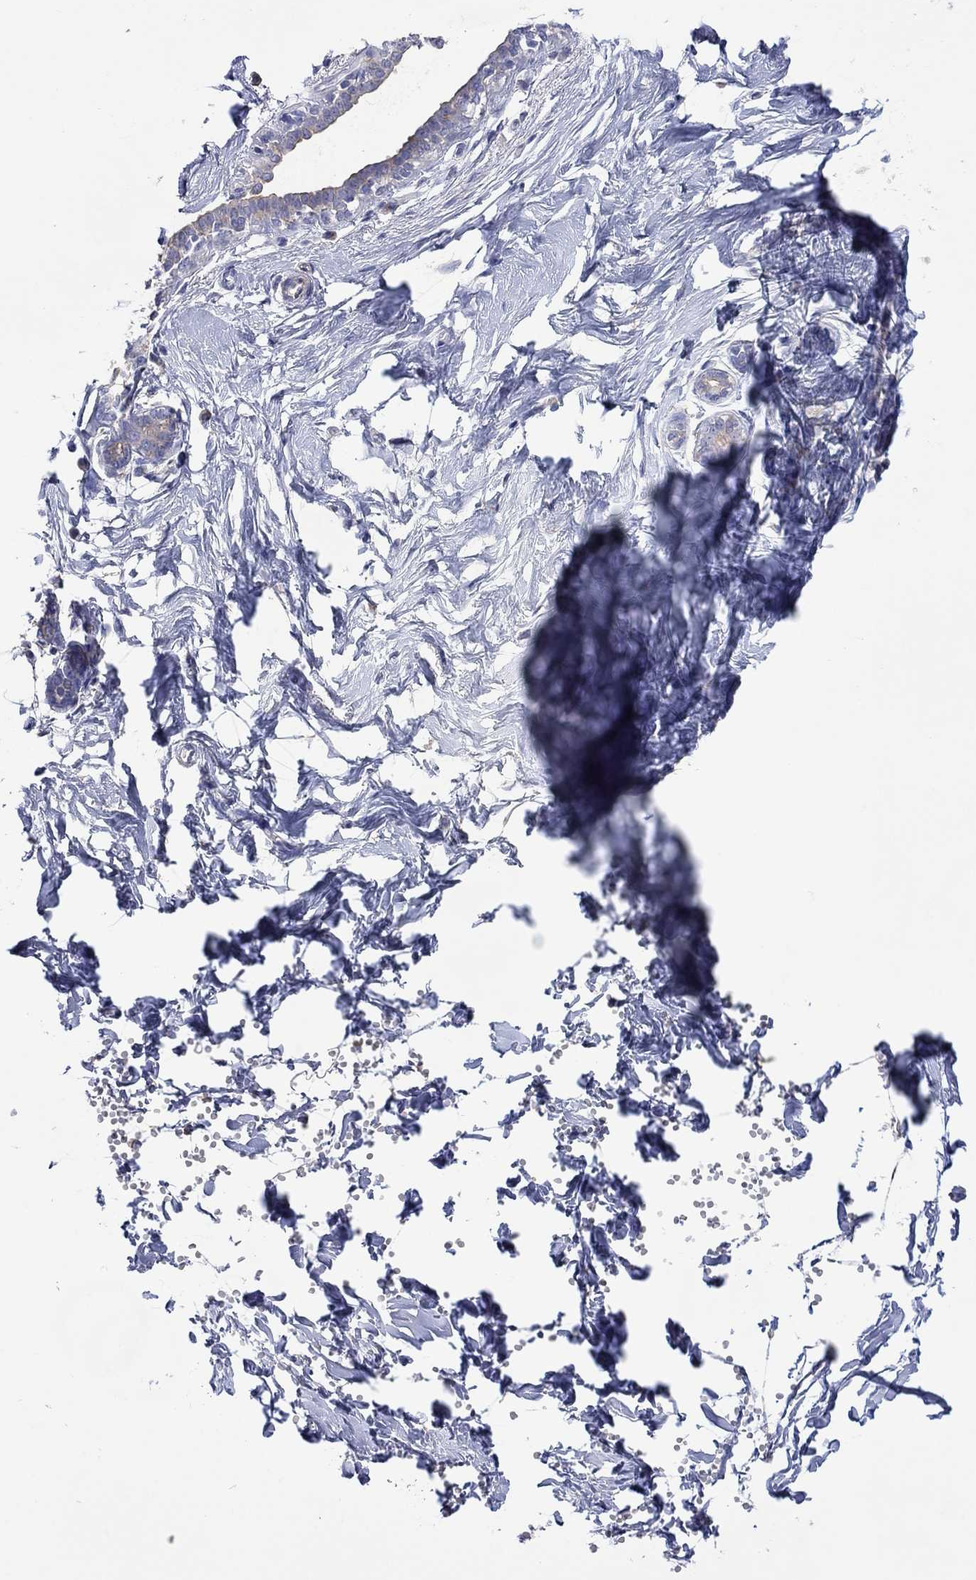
{"staining": {"intensity": "moderate", "quantity": "25%-75%", "location": "cytoplasmic/membranous"}, "tissue": "breast", "cell_type": "Glandular cells", "image_type": "normal", "snomed": [{"axis": "morphology", "description": "Normal tissue, NOS"}, {"axis": "topography", "description": "Breast"}], "caption": "DAB (3,3'-diaminobenzidine) immunohistochemical staining of unremarkable breast exhibits moderate cytoplasmic/membranous protein expression in approximately 25%-75% of glandular cells. (IHC, brightfield microscopy, high magnification).", "gene": "TPRN", "patient": {"sex": "female", "age": 37}}